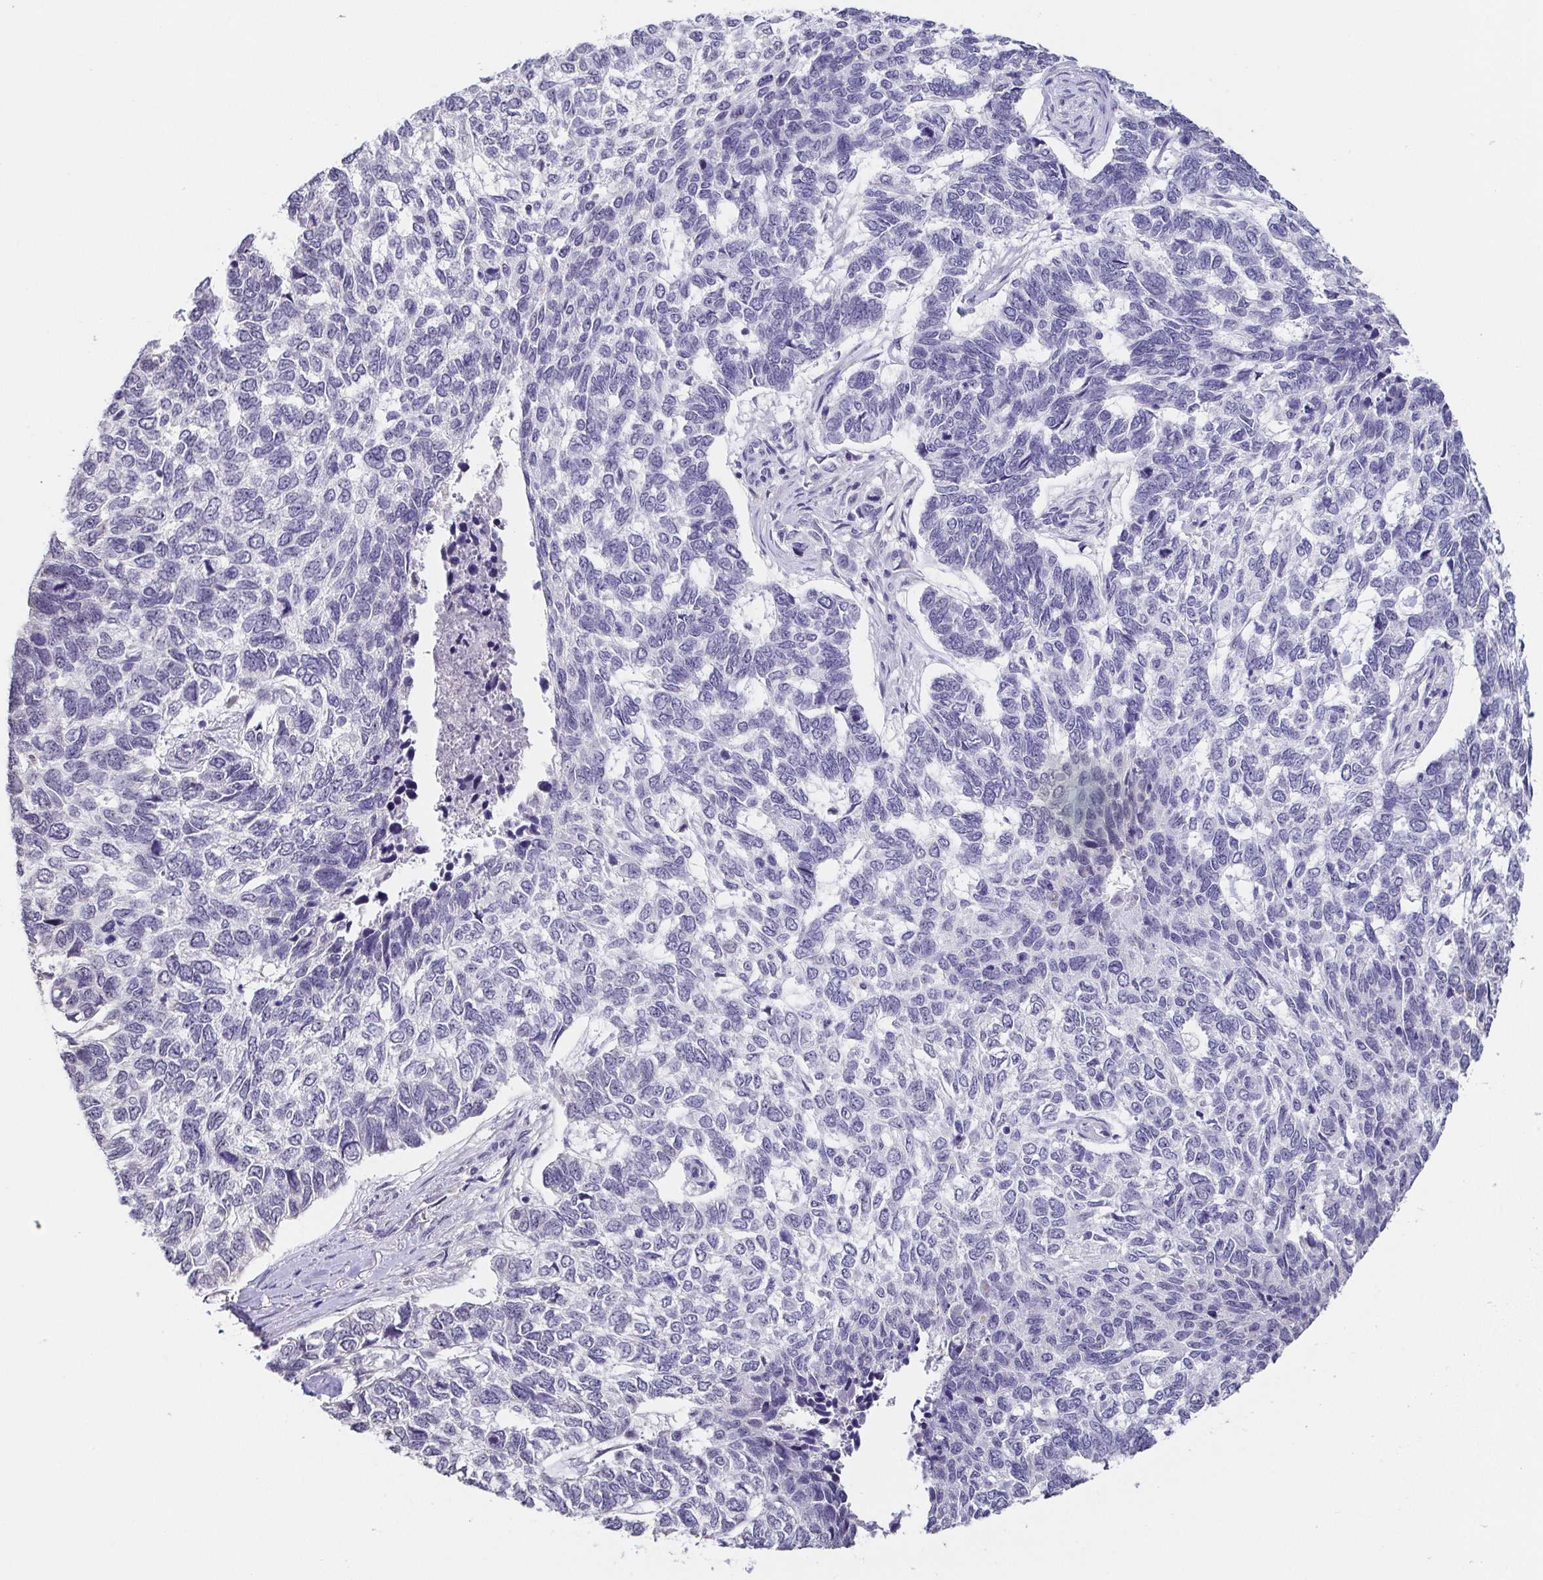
{"staining": {"intensity": "negative", "quantity": "none", "location": "none"}, "tissue": "skin cancer", "cell_type": "Tumor cells", "image_type": "cancer", "snomed": [{"axis": "morphology", "description": "Basal cell carcinoma"}, {"axis": "topography", "description": "Skin"}], "caption": "Basal cell carcinoma (skin) stained for a protein using immunohistochemistry demonstrates no expression tumor cells.", "gene": "NEFH", "patient": {"sex": "female", "age": 65}}